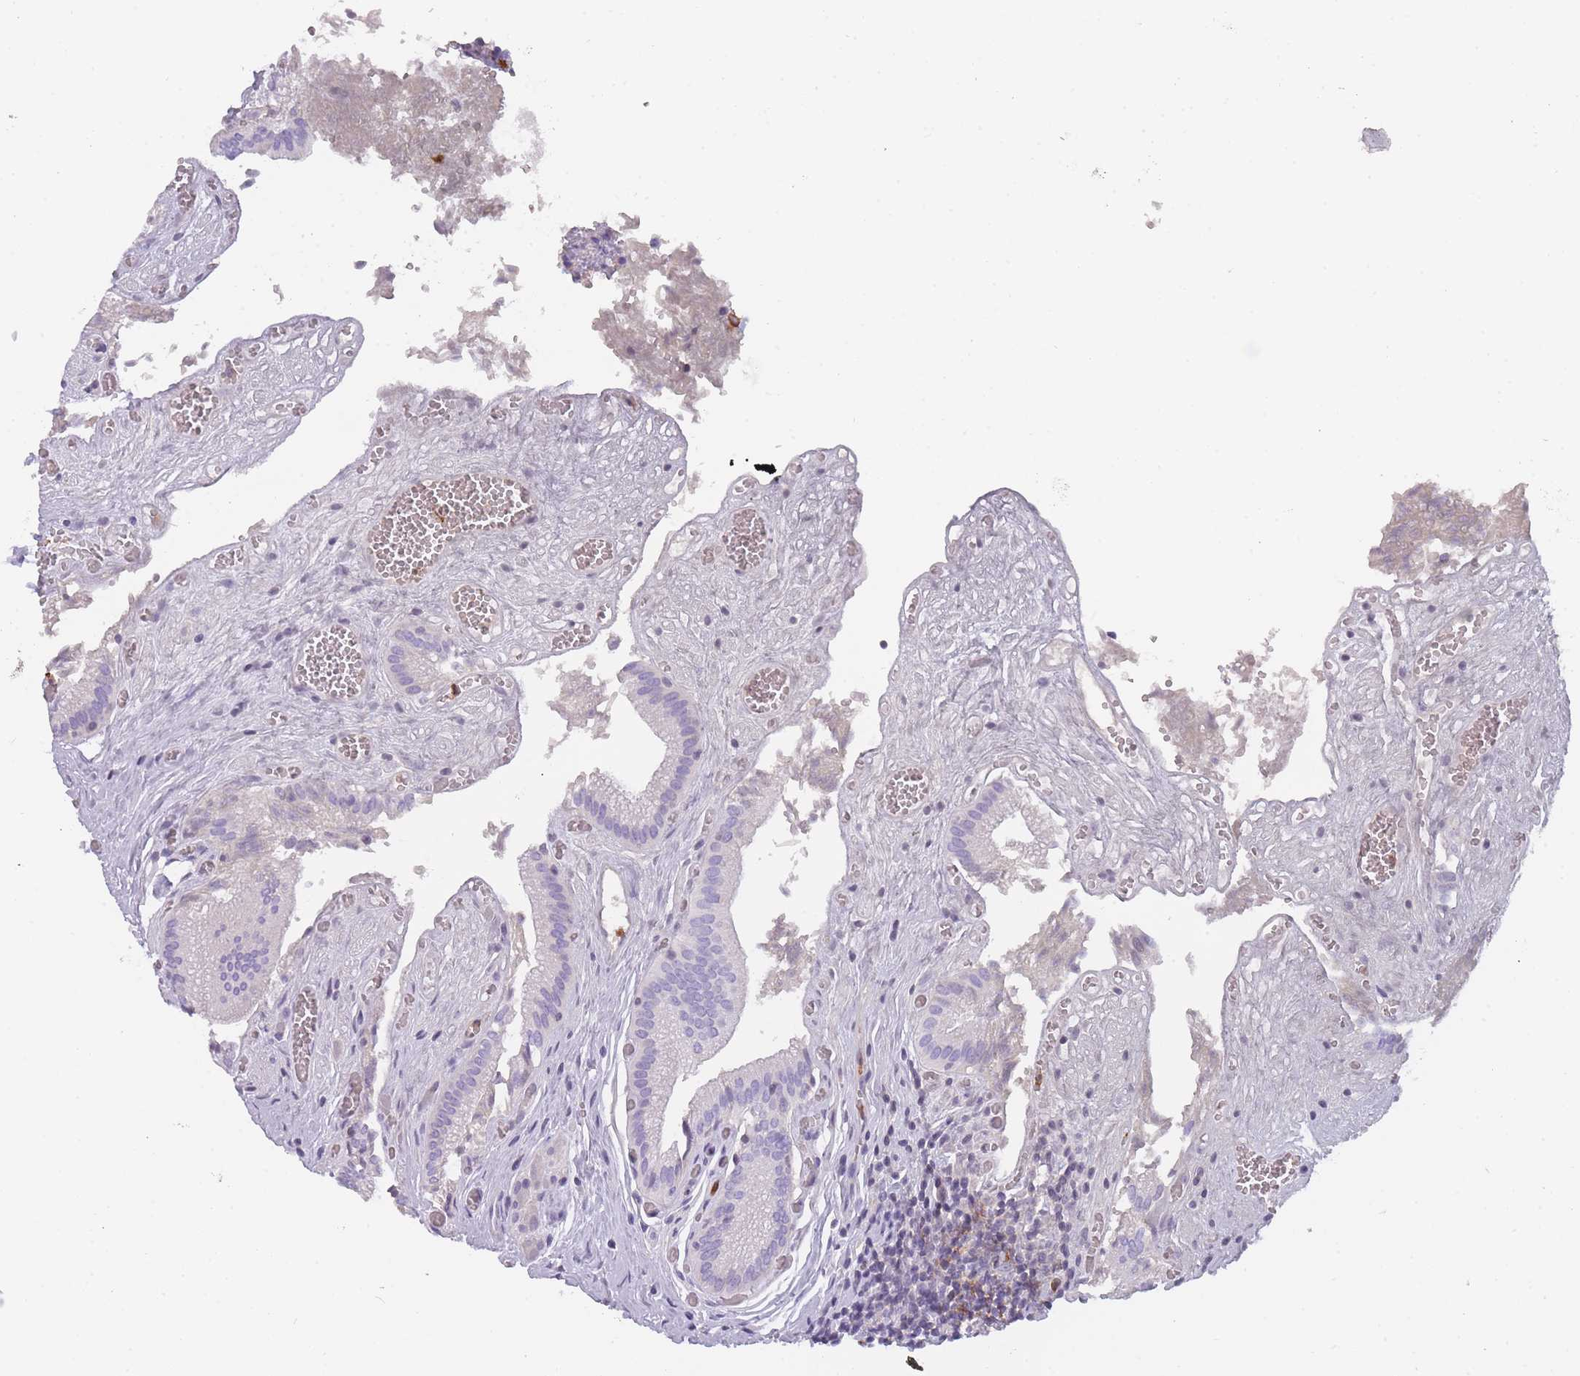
{"staining": {"intensity": "negative", "quantity": "none", "location": "none"}, "tissue": "gallbladder", "cell_type": "Glandular cells", "image_type": "normal", "snomed": [{"axis": "morphology", "description": "Normal tissue, NOS"}, {"axis": "topography", "description": "Gallbladder"}, {"axis": "topography", "description": "Peripheral nerve tissue"}], "caption": "An immunohistochemistry photomicrograph of normal gallbladder is shown. There is no staining in glandular cells of gallbladder. (DAB IHC, high magnification).", "gene": "CR1L", "patient": {"sex": "male", "age": 17}}